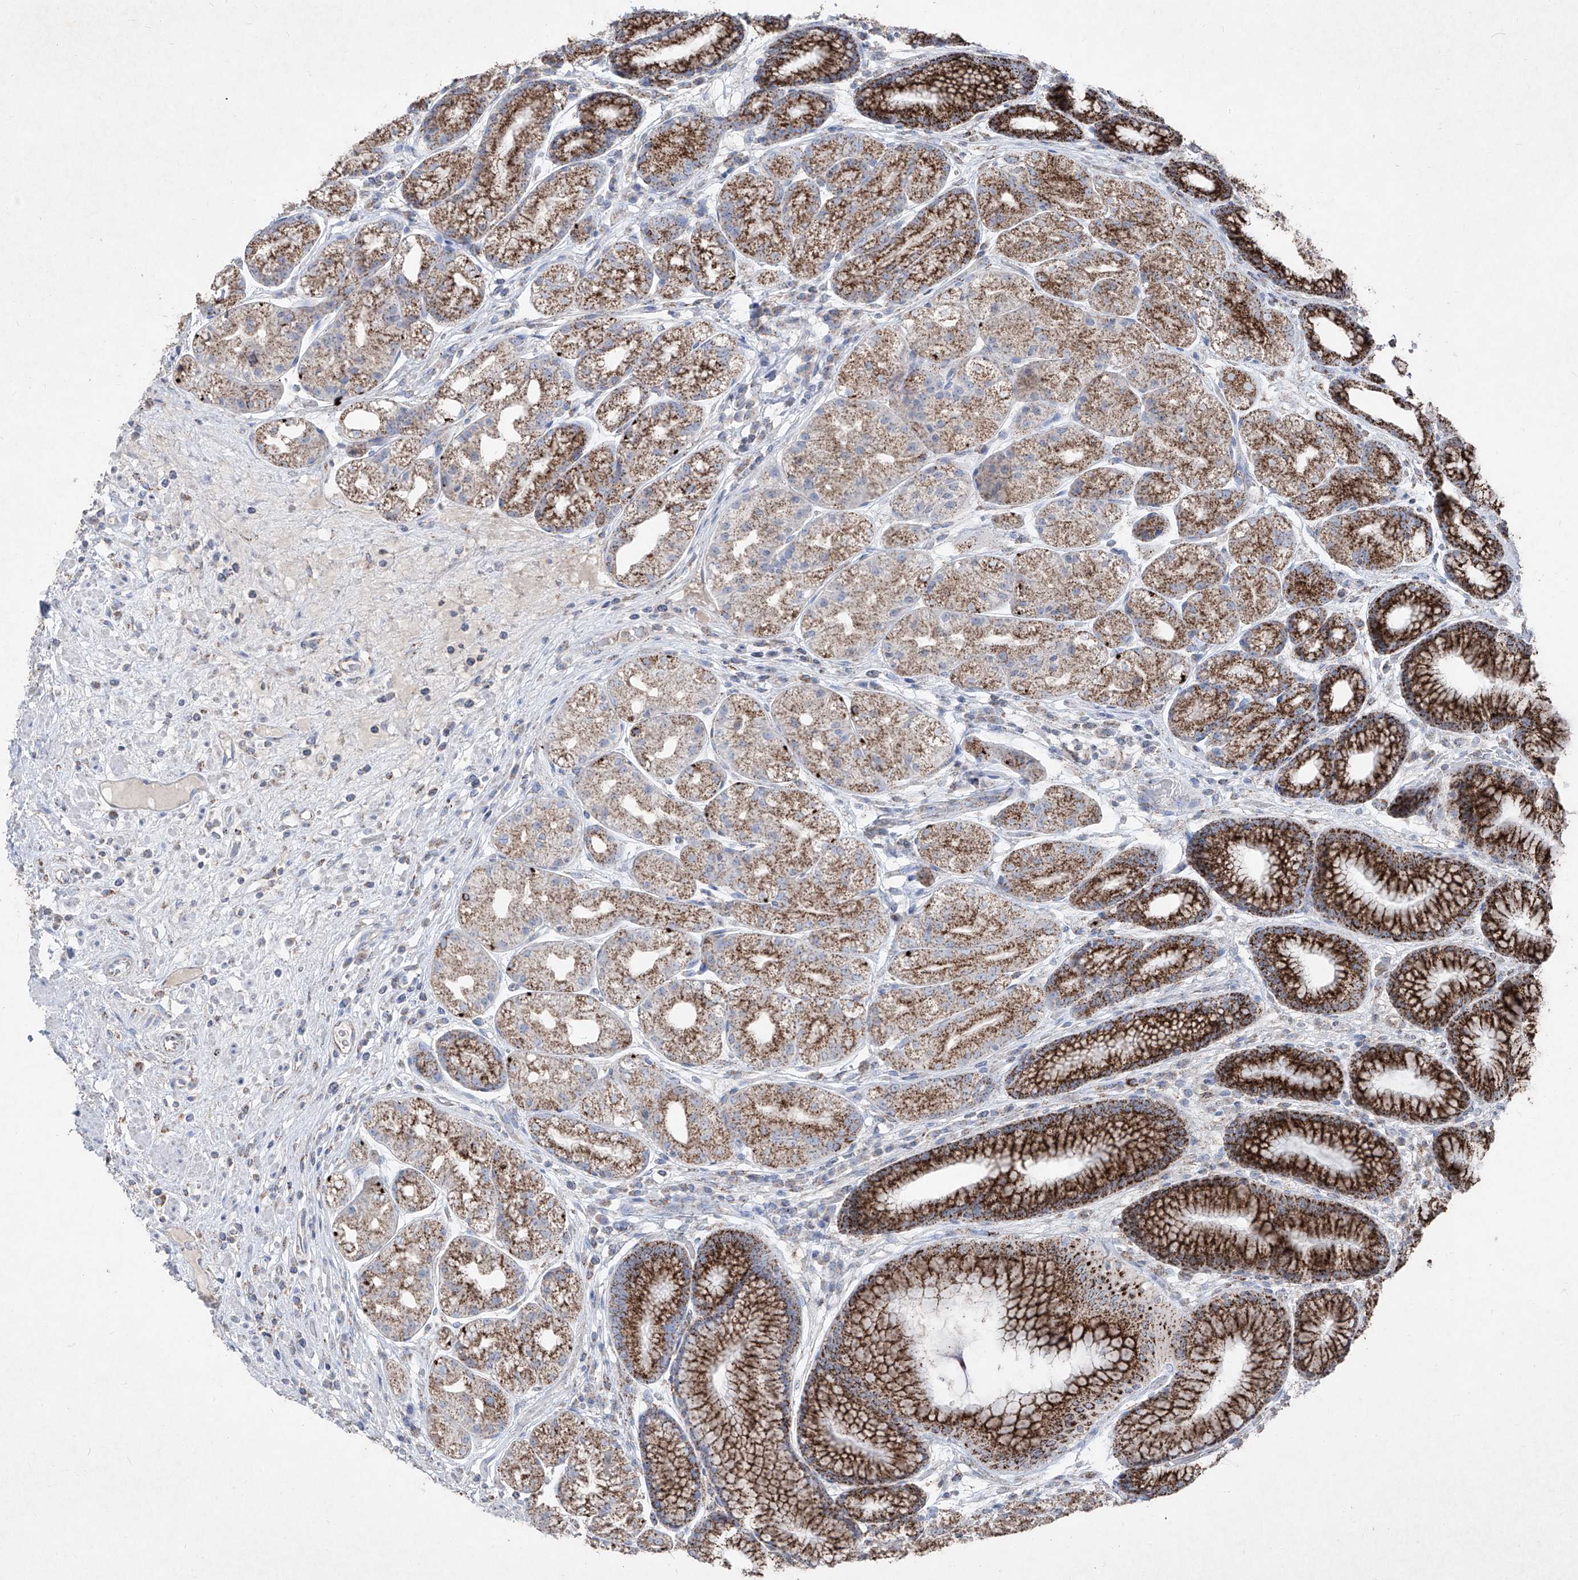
{"staining": {"intensity": "strong", "quantity": "25%-75%", "location": "cytoplasmic/membranous"}, "tissue": "stomach", "cell_type": "Glandular cells", "image_type": "normal", "snomed": [{"axis": "morphology", "description": "Normal tissue, NOS"}, {"axis": "topography", "description": "Stomach"}], "caption": "Benign stomach was stained to show a protein in brown. There is high levels of strong cytoplasmic/membranous positivity in approximately 25%-75% of glandular cells.", "gene": "ABCD3", "patient": {"sex": "male", "age": 57}}